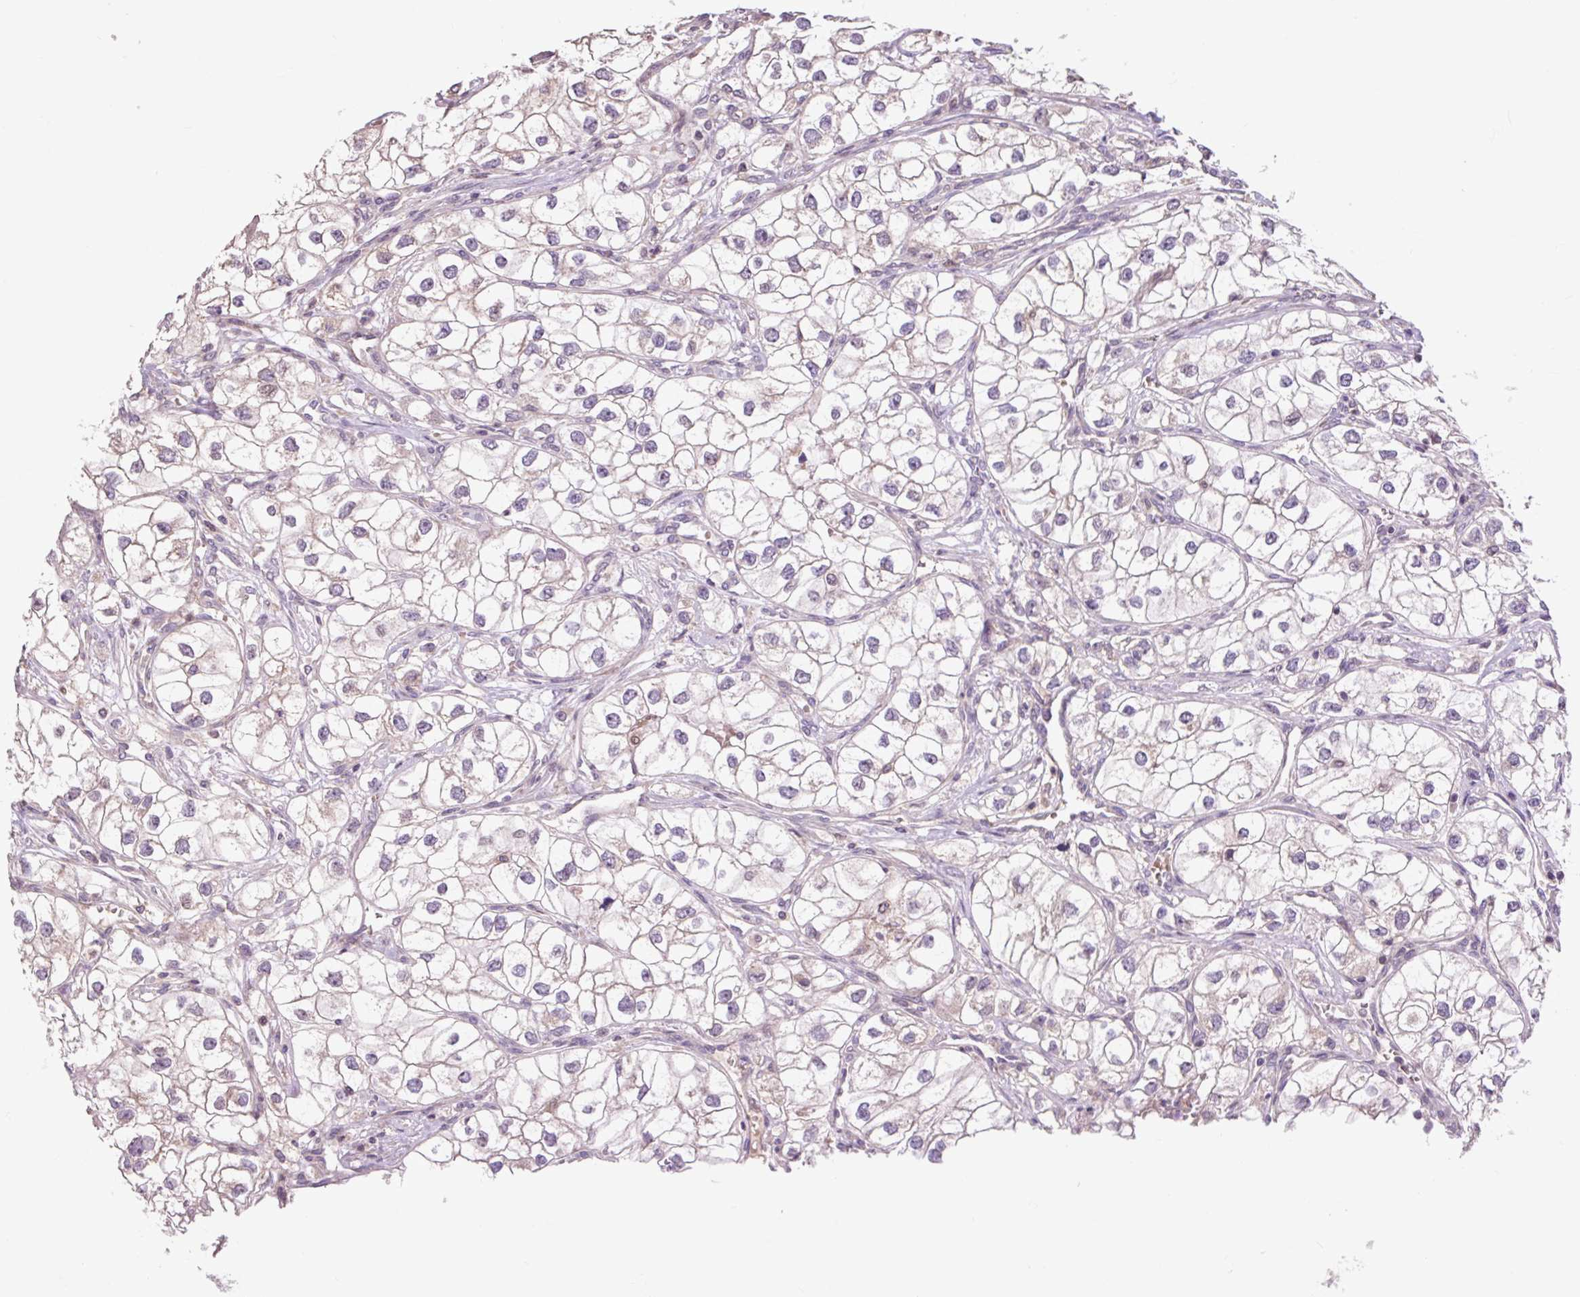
{"staining": {"intensity": "negative", "quantity": "none", "location": "none"}, "tissue": "renal cancer", "cell_type": "Tumor cells", "image_type": "cancer", "snomed": [{"axis": "morphology", "description": "Adenocarcinoma, NOS"}, {"axis": "topography", "description": "Kidney"}], "caption": "An immunohistochemistry micrograph of adenocarcinoma (renal) is shown. There is no staining in tumor cells of adenocarcinoma (renal).", "gene": "PRIMPOL", "patient": {"sex": "male", "age": 59}}